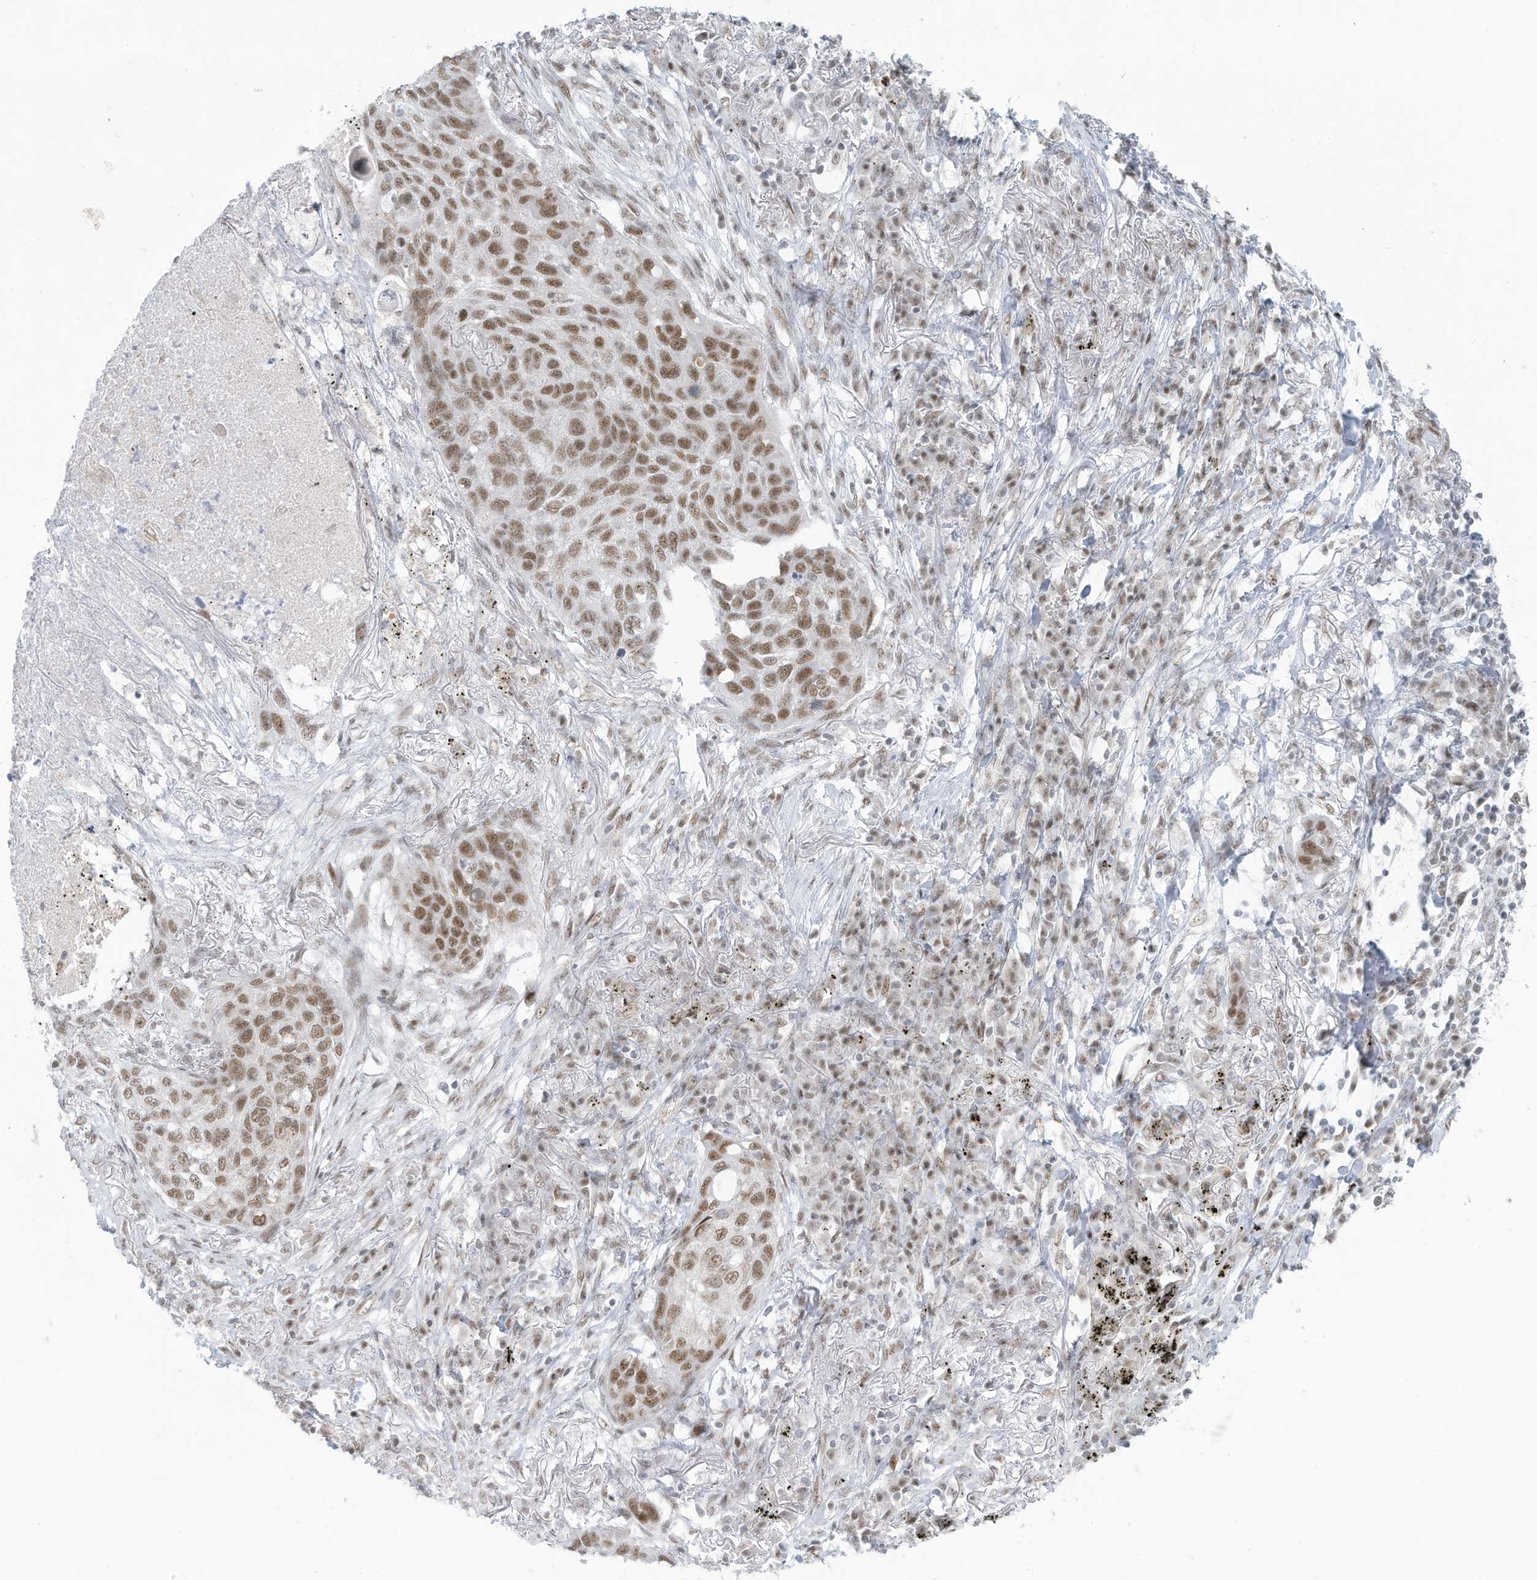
{"staining": {"intensity": "moderate", "quantity": ">75%", "location": "nuclear"}, "tissue": "lung cancer", "cell_type": "Tumor cells", "image_type": "cancer", "snomed": [{"axis": "morphology", "description": "Squamous cell carcinoma, NOS"}, {"axis": "topography", "description": "Lung"}], "caption": "A histopathology image showing moderate nuclear positivity in about >75% of tumor cells in lung cancer, as visualized by brown immunohistochemical staining.", "gene": "ECT2L", "patient": {"sex": "female", "age": 63}}